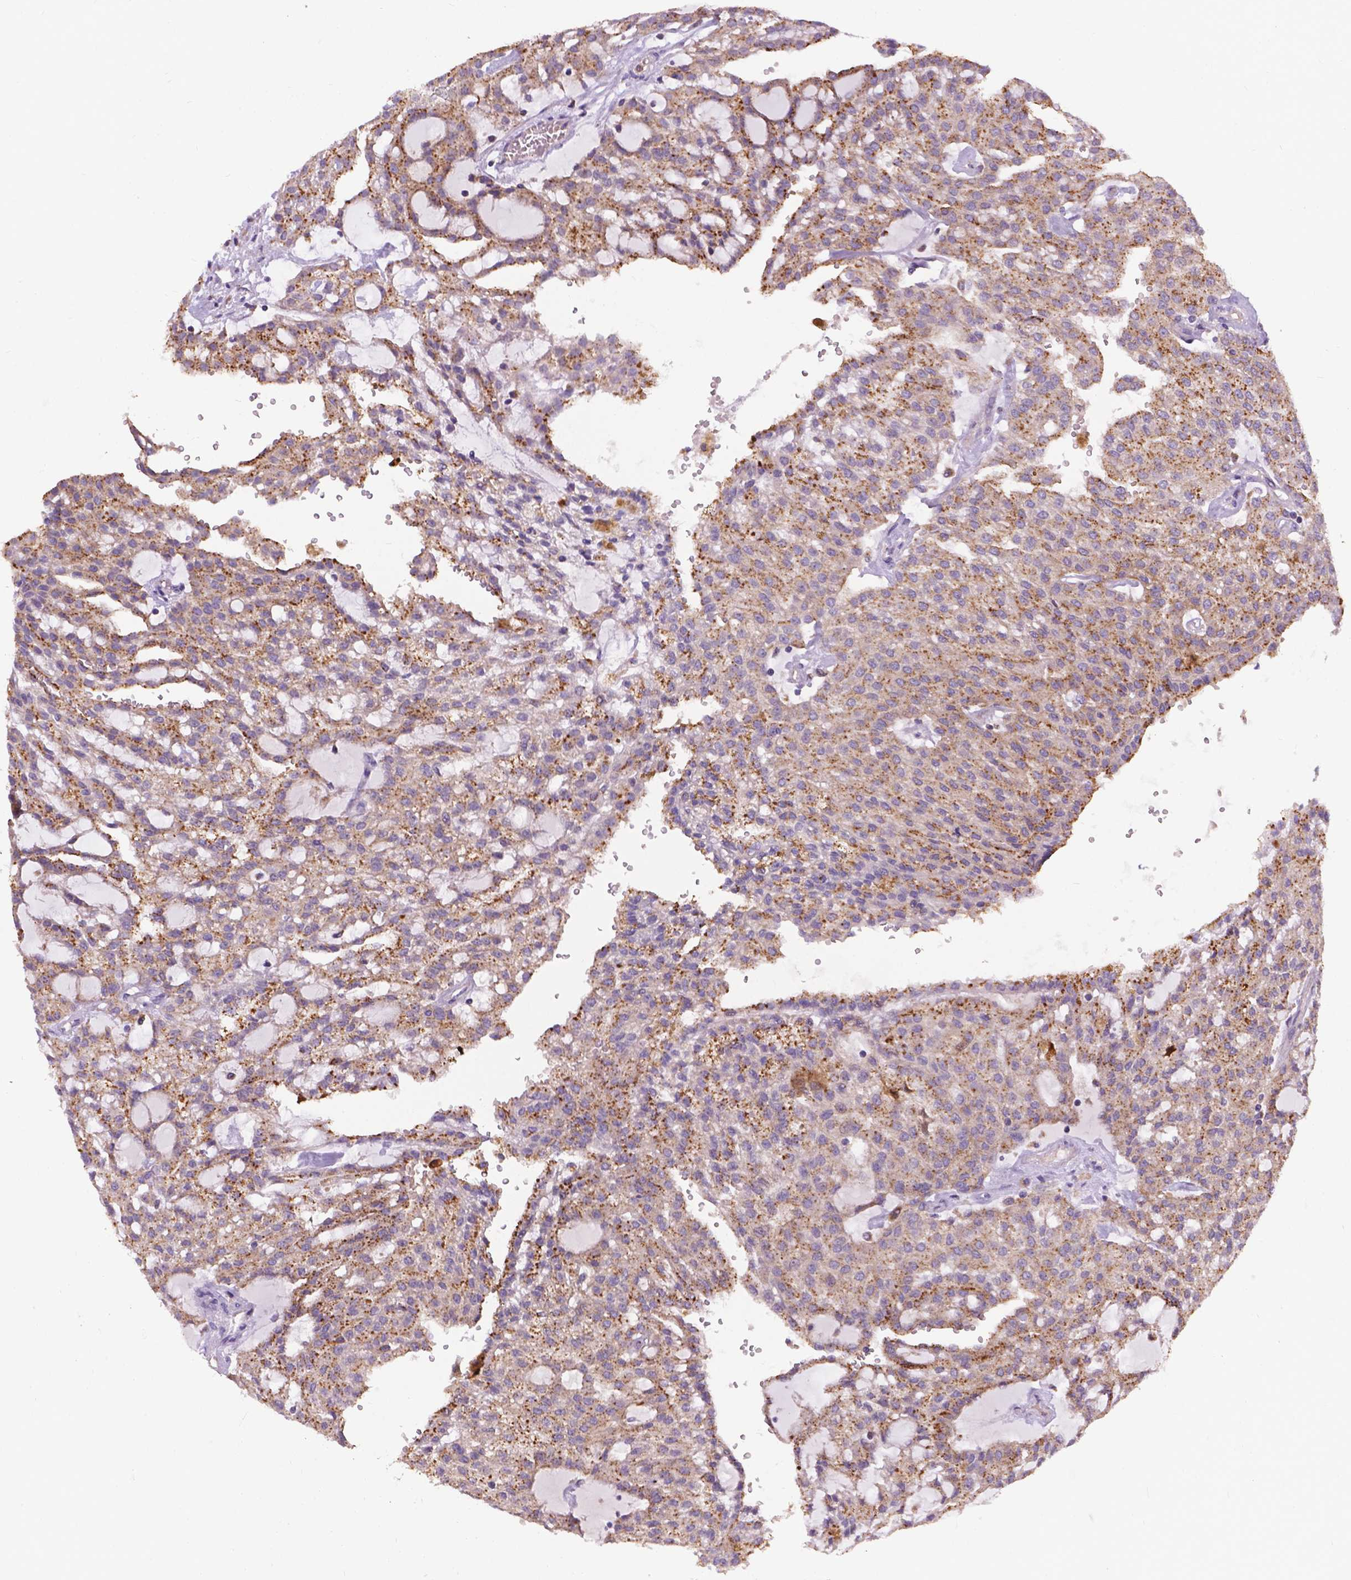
{"staining": {"intensity": "weak", "quantity": ">75%", "location": "cytoplasmic/membranous"}, "tissue": "renal cancer", "cell_type": "Tumor cells", "image_type": "cancer", "snomed": [{"axis": "morphology", "description": "Adenocarcinoma, NOS"}, {"axis": "topography", "description": "Kidney"}], "caption": "Weak cytoplasmic/membranous staining is present in about >75% of tumor cells in adenocarcinoma (renal).", "gene": "TM4SF18", "patient": {"sex": "male", "age": 63}}